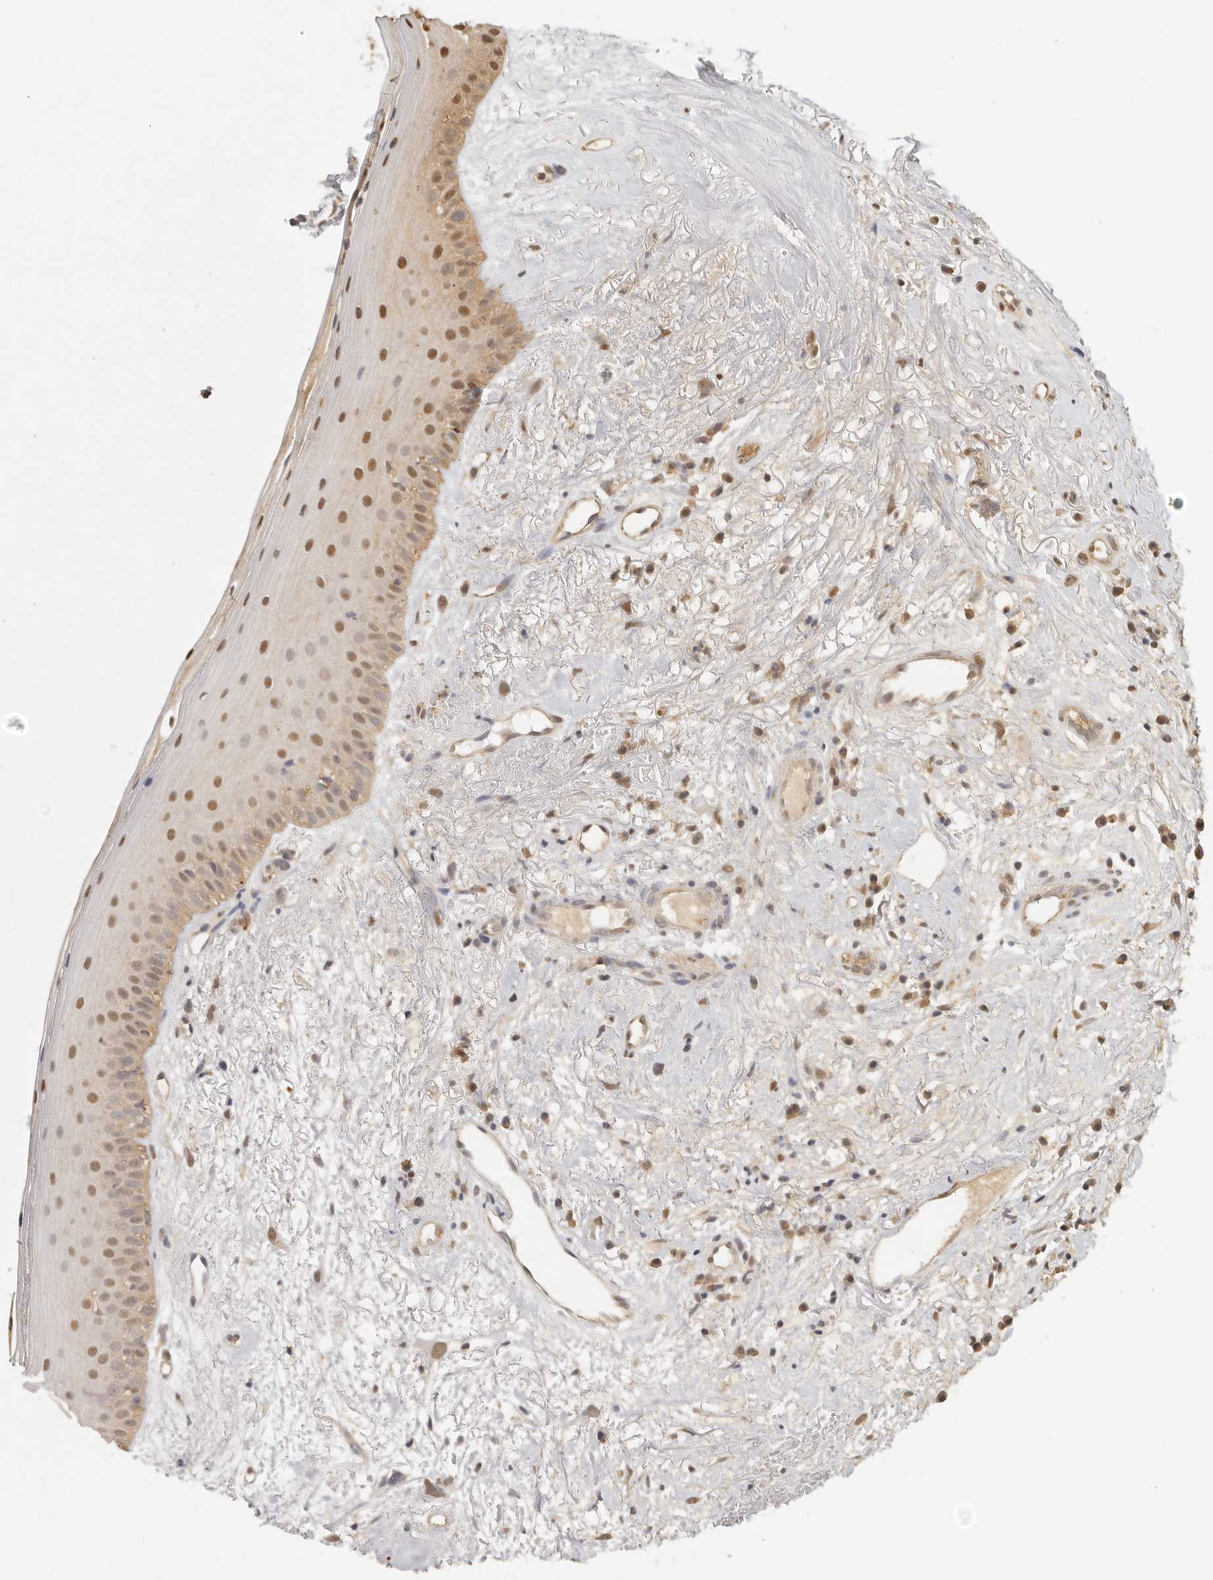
{"staining": {"intensity": "moderate", "quantity": ">75%", "location": "cytoplasmic/membranous,nuclear"}, "tissue": "oral mucosa", "cell_type": "Squamous epithelial cells", "image_type": "normal", "snomed": [{"axis": "morphology", "description": "Normal tissue, NOS"}, {"axis": "topography", "description": "Oral tissue"}], "caption": "This is a micrograph of immunohistochemistry staining of unremarkable oral mucosa, which shows moderate expression in the cytoplasmic/membranous,nuclear of squamous epithelial cells.", "gene": "PSMA5", "patient": {"sex": "female", "age": 63}}